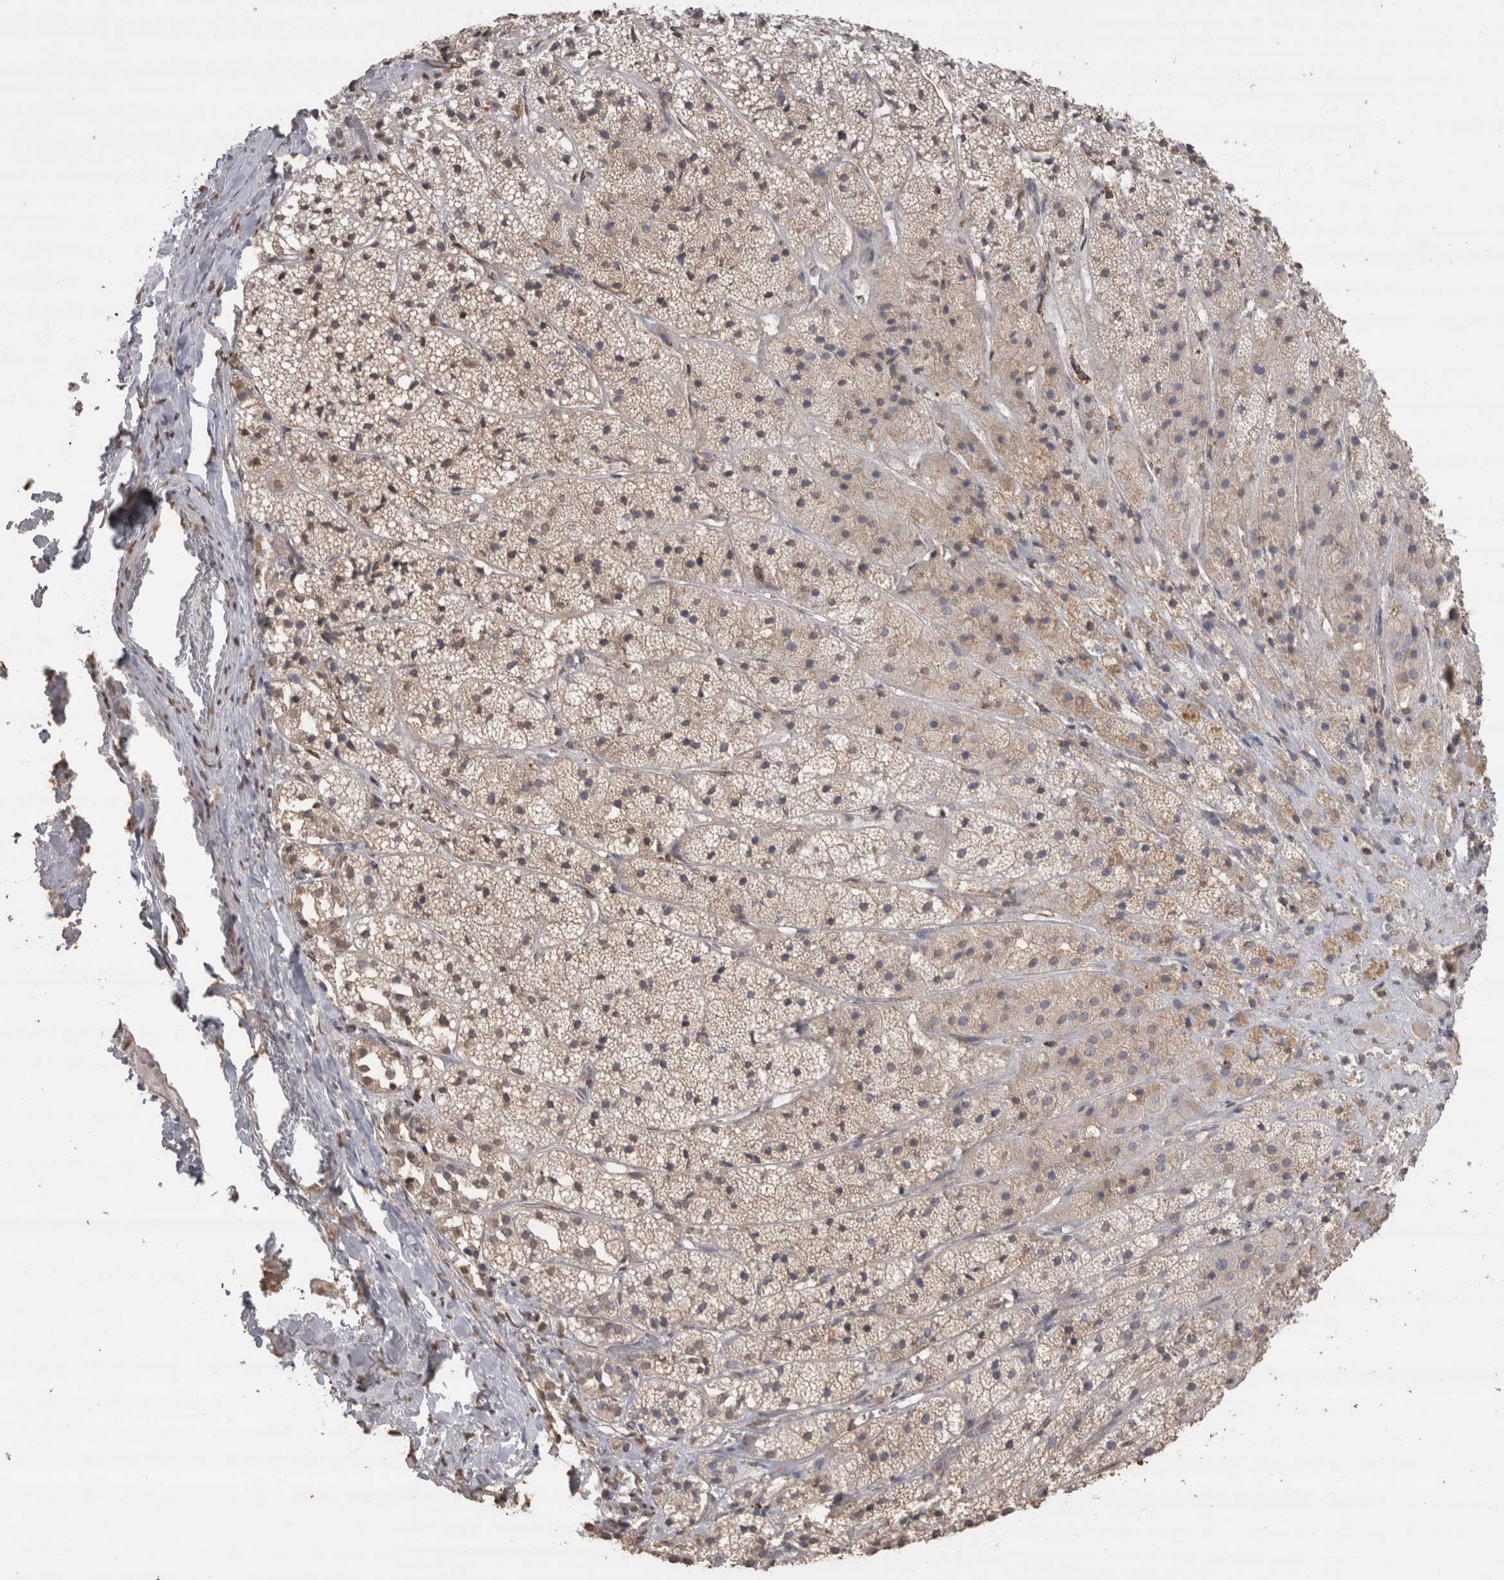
{"staining": {"intensity": "weak", "quantity": "25%-75%", "location": "cytoplasmic/membranous,nuclear"}, "tissue": "adrenal gland", "cell_type": "Glandular cells", "image_type": "normal", "snomed": [{"axis": "morphology", "description": "Normal tissue, NOS"}, {"axis": "topography", "description": "Adrenal gland"}], "caption": "Glandular cells exhibit low levels of weak cytoplasmic/membranous,nuclear positivity in approximately 25%-75% of cells in unremarkable adrenal gland. The protein is shown in brown color, while the nuclei are stained blue.", "gene": "CRELD2", "patient": {"sex": "female", "age": 44}}